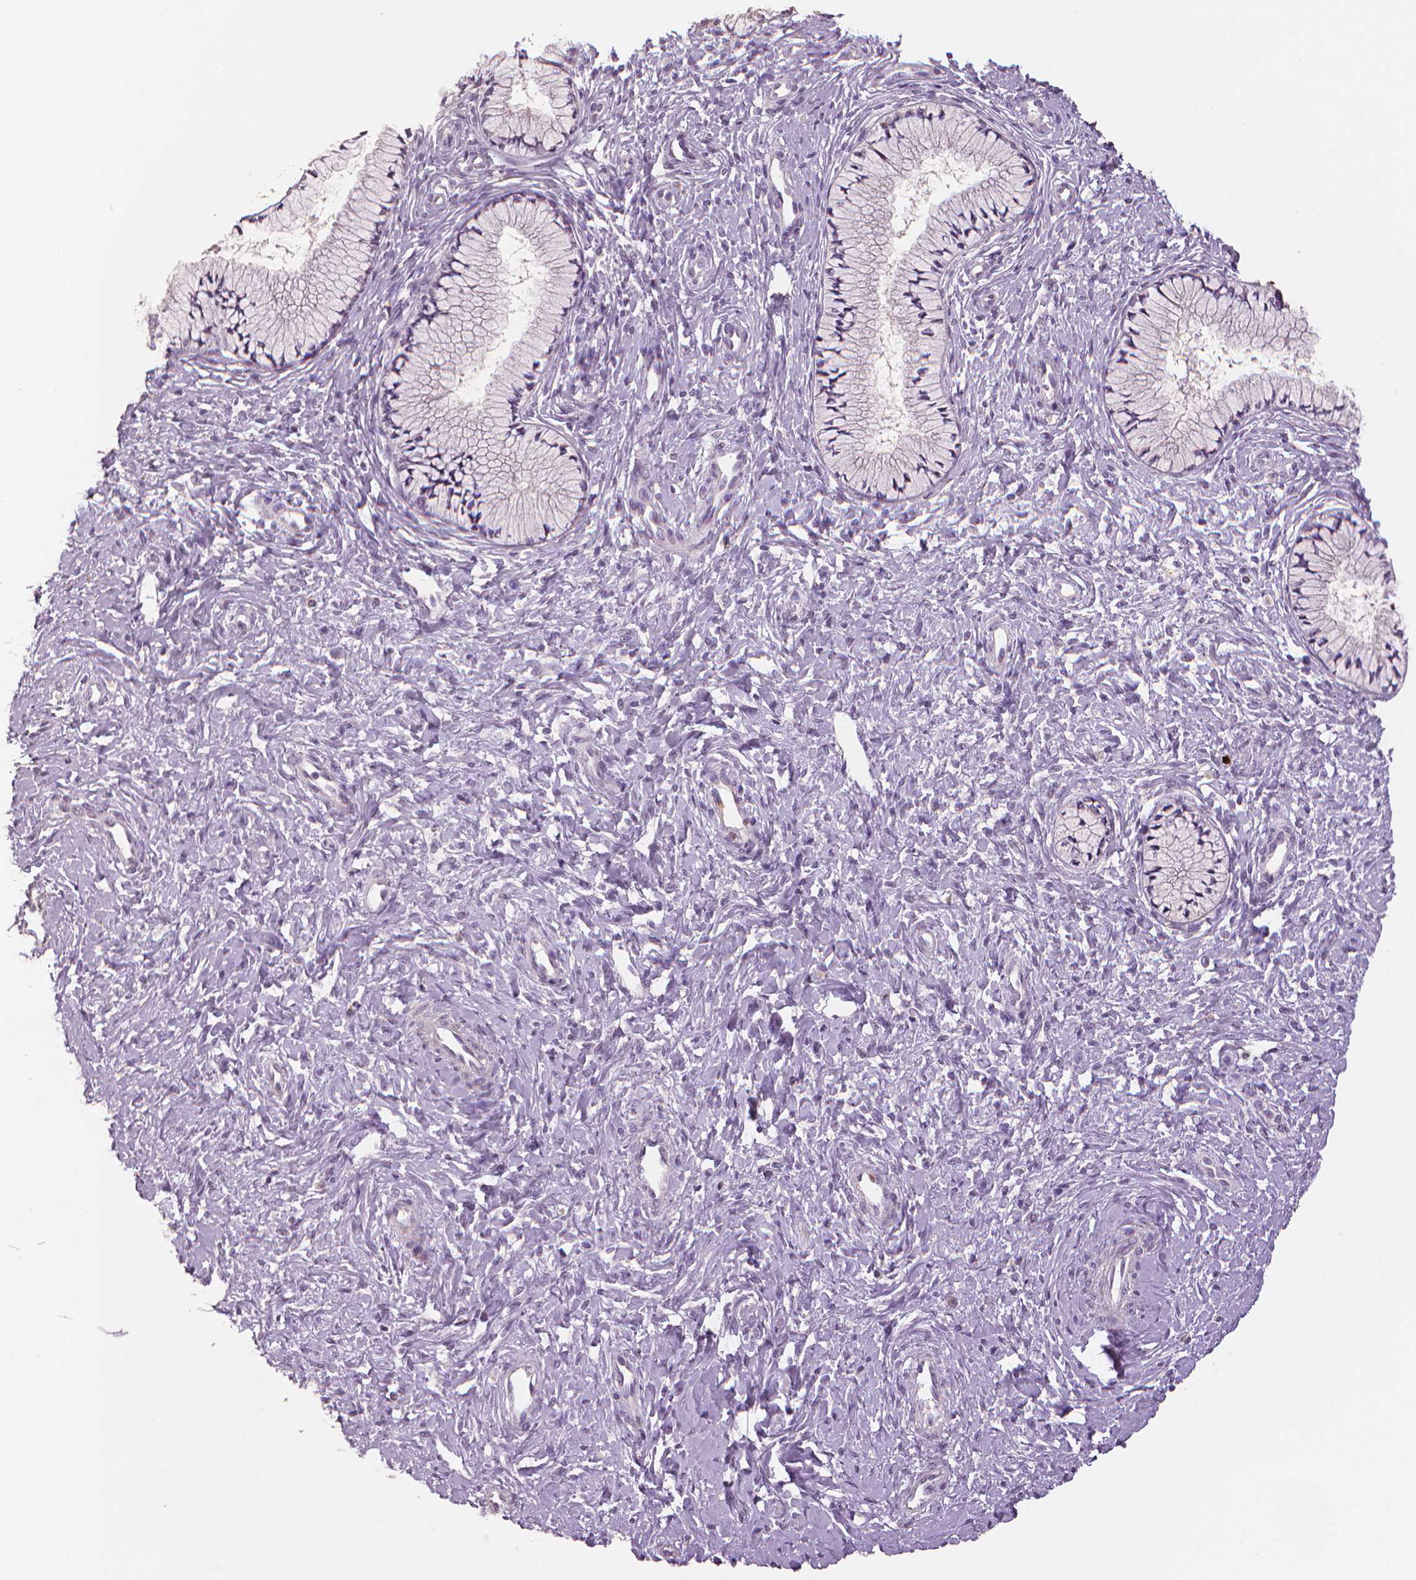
{"staining": {"intensity": "negative", "quantity": "none", "location": "none"}, "tissue": "cervix", "cell_type": "Glandular cells", "image_type": "normal", "snomed": [{"axis": "morphology", "description": "Normal tissue, NOS"}, {"axis": "topography", "description": "Cervix"}], "caption": "The image displays no staining of glandular cells in unremarkable cervix.", "gene": "MKI67", "patient": {"sex": "female", "age": 37}}